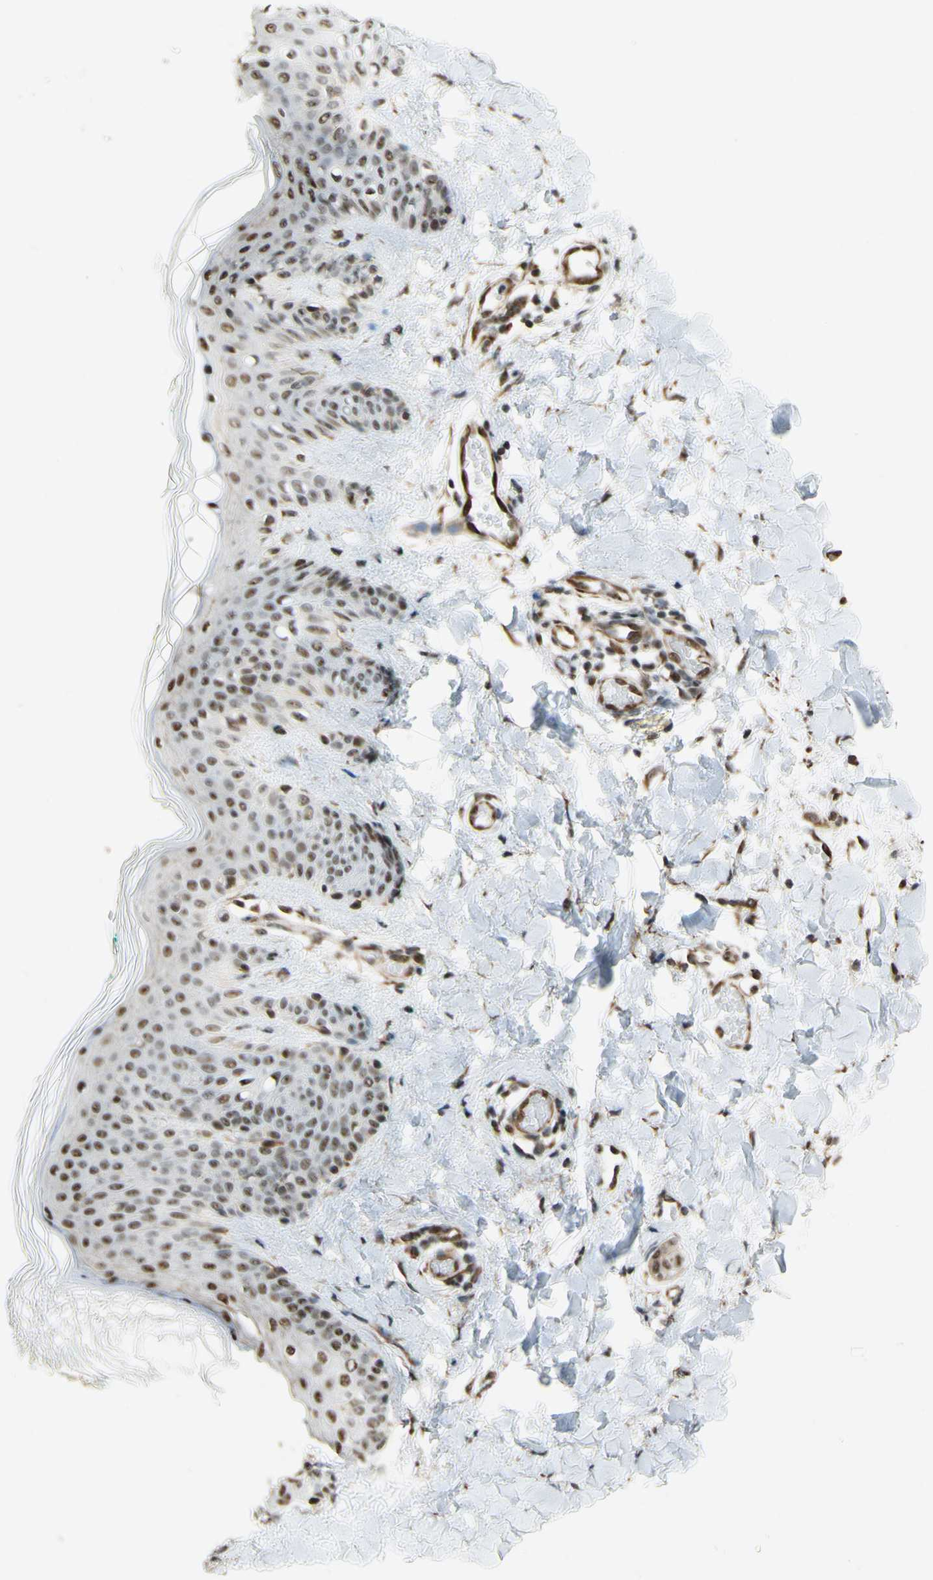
{"staining": {"intensity": "moderate", "quantity": ">75%", "location": "cytoplasmic/membranous,nuclear"}, "tissue": "skin", "cell_type": "Fibroblasts", "image_type": "normal", "snomed": [{"axis": "morphology", "description": "Normal tissue, NOS"}, {"axis": "topography", "description": "Skin"}], "caption": "High-power microscopy captured an IHC histopathology image of unremarkable skin, revealing moderate cytoplasmic/membranous,nuclear expression in about >75% of fibroblasts.", "gene": "SAP18", "patient": {"sex": "male", "age": 16}}